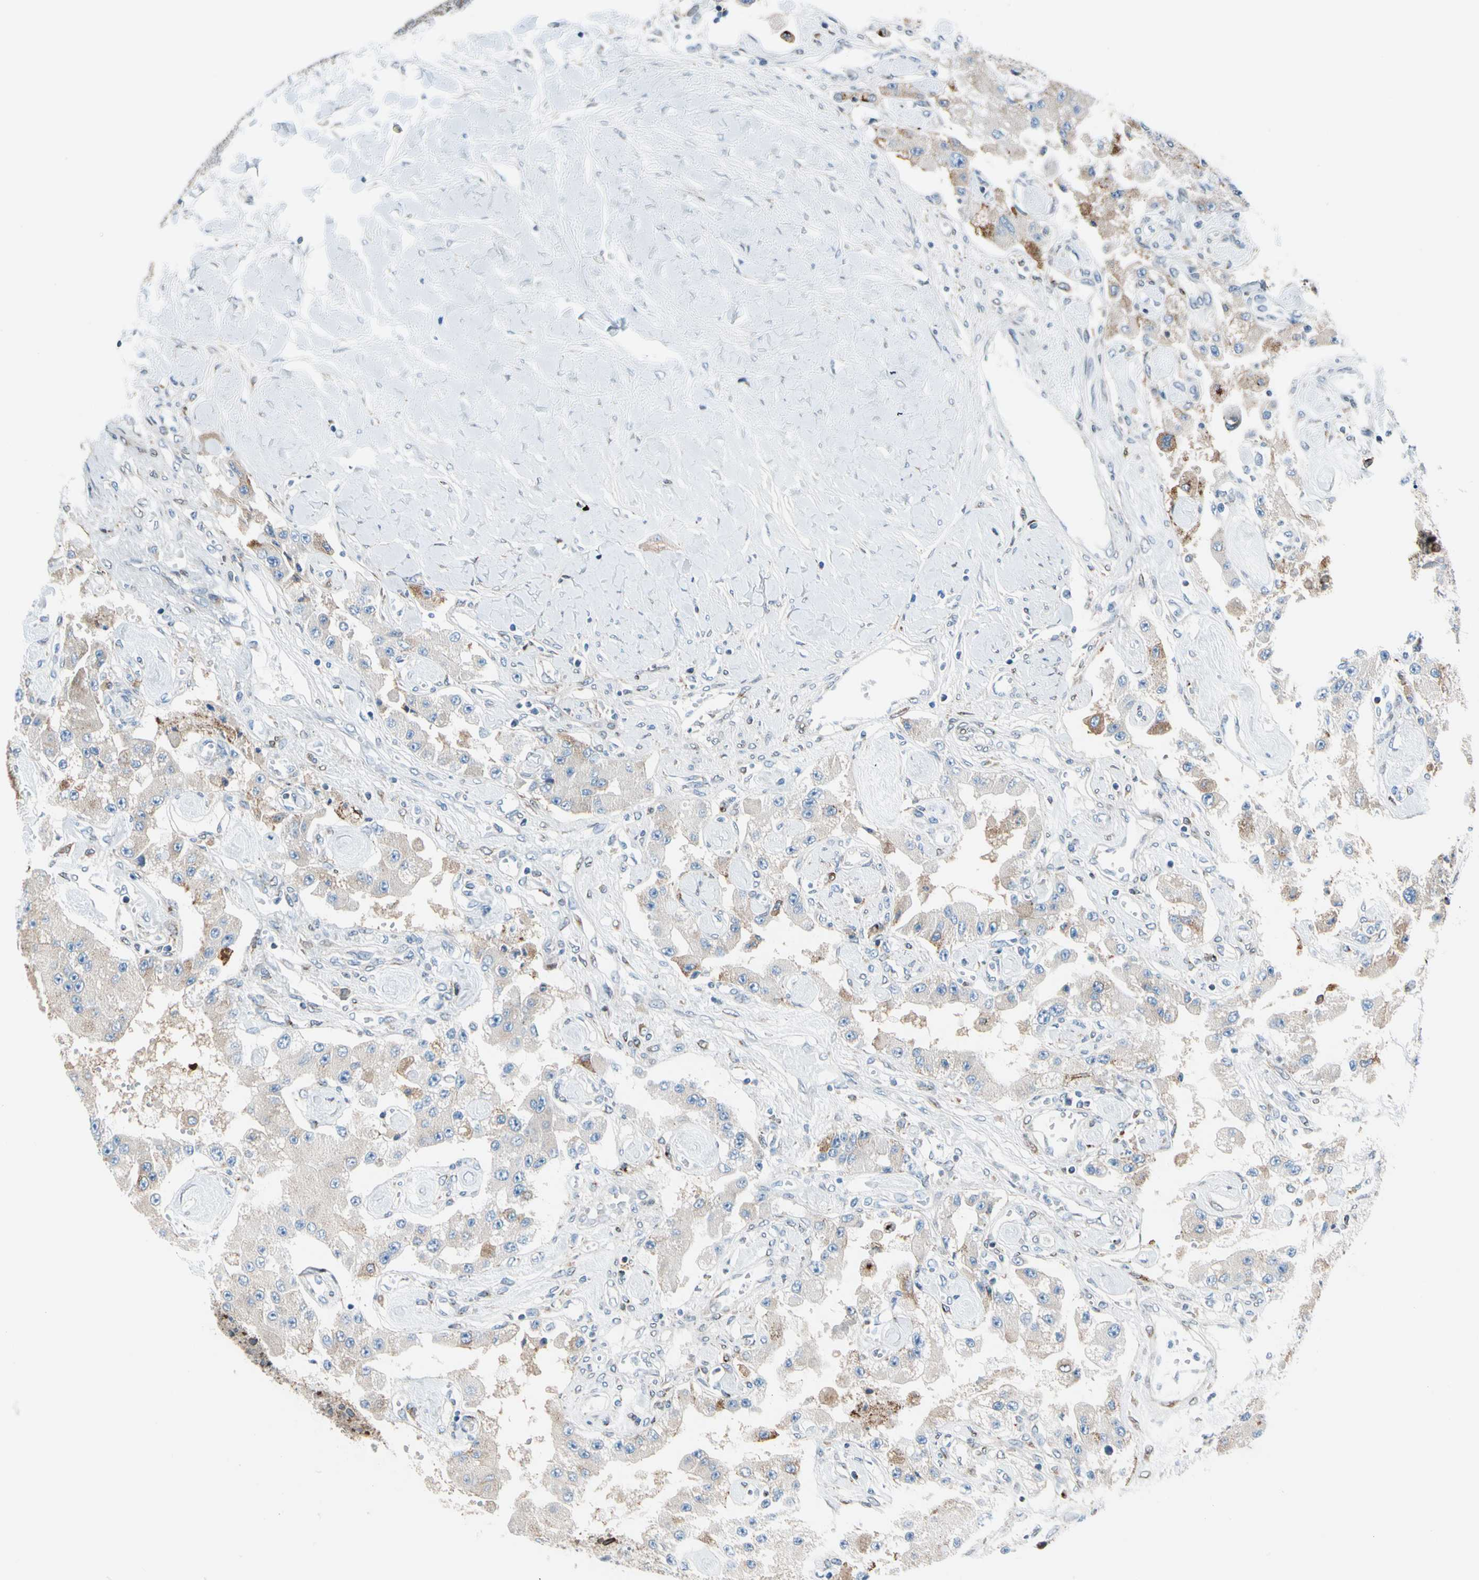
{"staining": {"intensity": "weak", "quantity": "25%-75%", "location": "cytoplasmic/membranous"}, "tissue": "carcinoid", "cell_type": "Tumor cells", "image_type": "cancer", "snomed": [{"axis": "morphology", "description": "Carcinoid, malignant, NOS"}, {"axis": "topography", "description": "Pancreas"}], "caption": "Immunohistochemistry (DAB) staining of carcinoid (malignant) demonstrates weak cytoplasmic/membranous protein positivity in about 25%-75% of tumor cells.", "gene": "NUCB1", "patient": {"sex": "male", "age": 41}}